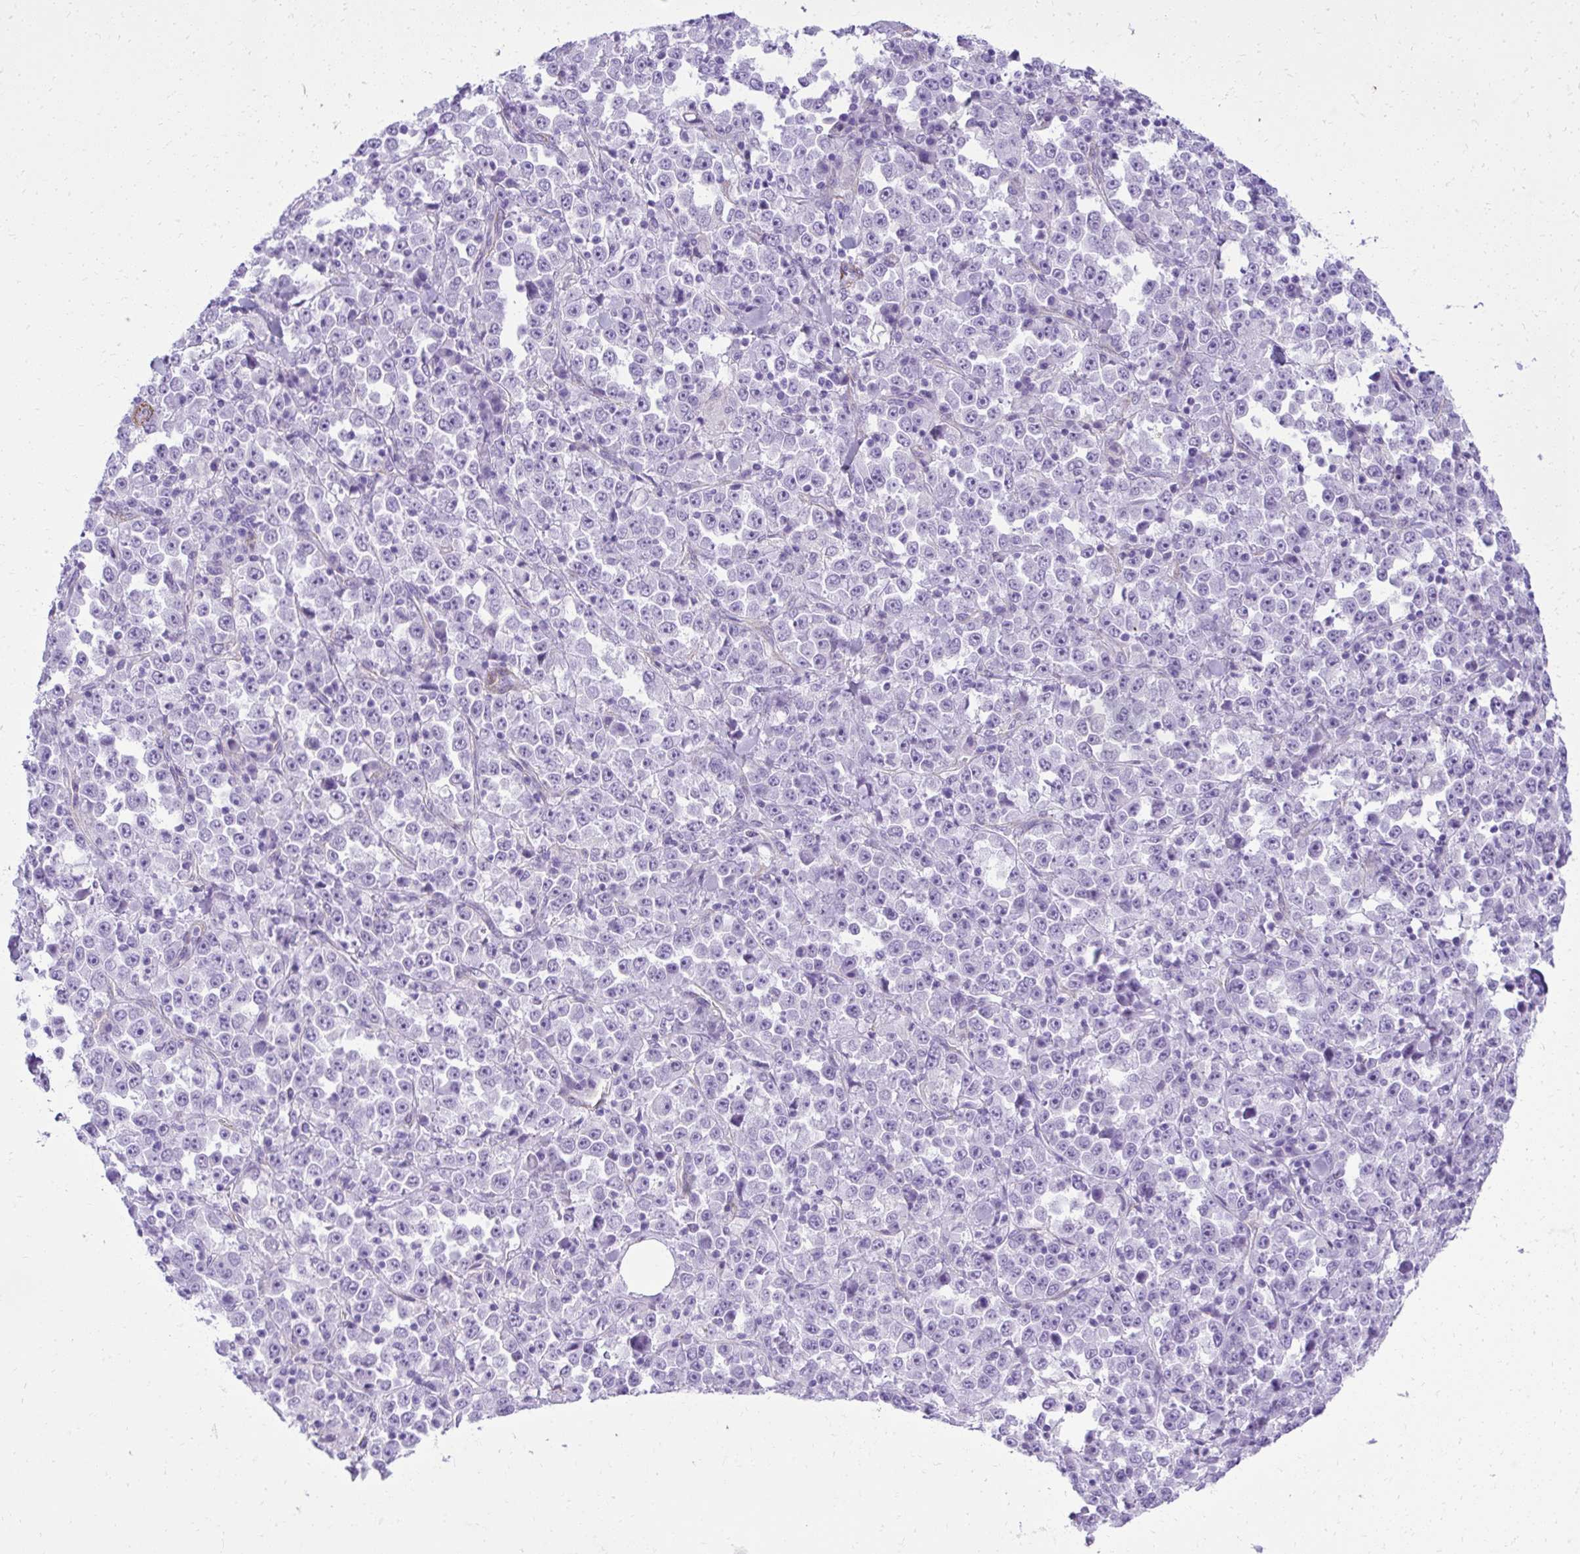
{"staining": {"intensity": "negative", "quantity": "none", "location": "none"}, "tissue": "stomach cancer", "cell_type": "Tumor cells", "image_type": "cancer", "snomed": [{"axis": "morphology", "description": "Normal tissue, NOS"}, {"axis": "morphology", "description": "Adenocarcinoma, NOS"}, {"axis": "topography", "description": "Stomach, upper"}, {"axis": "topography", "description": "Stomach"}], "caption": "There is no significant expression in tumor cells of stomach cancer.", "gene": "PITPNM3", "patient": {"sex": "male", "age": 59}}